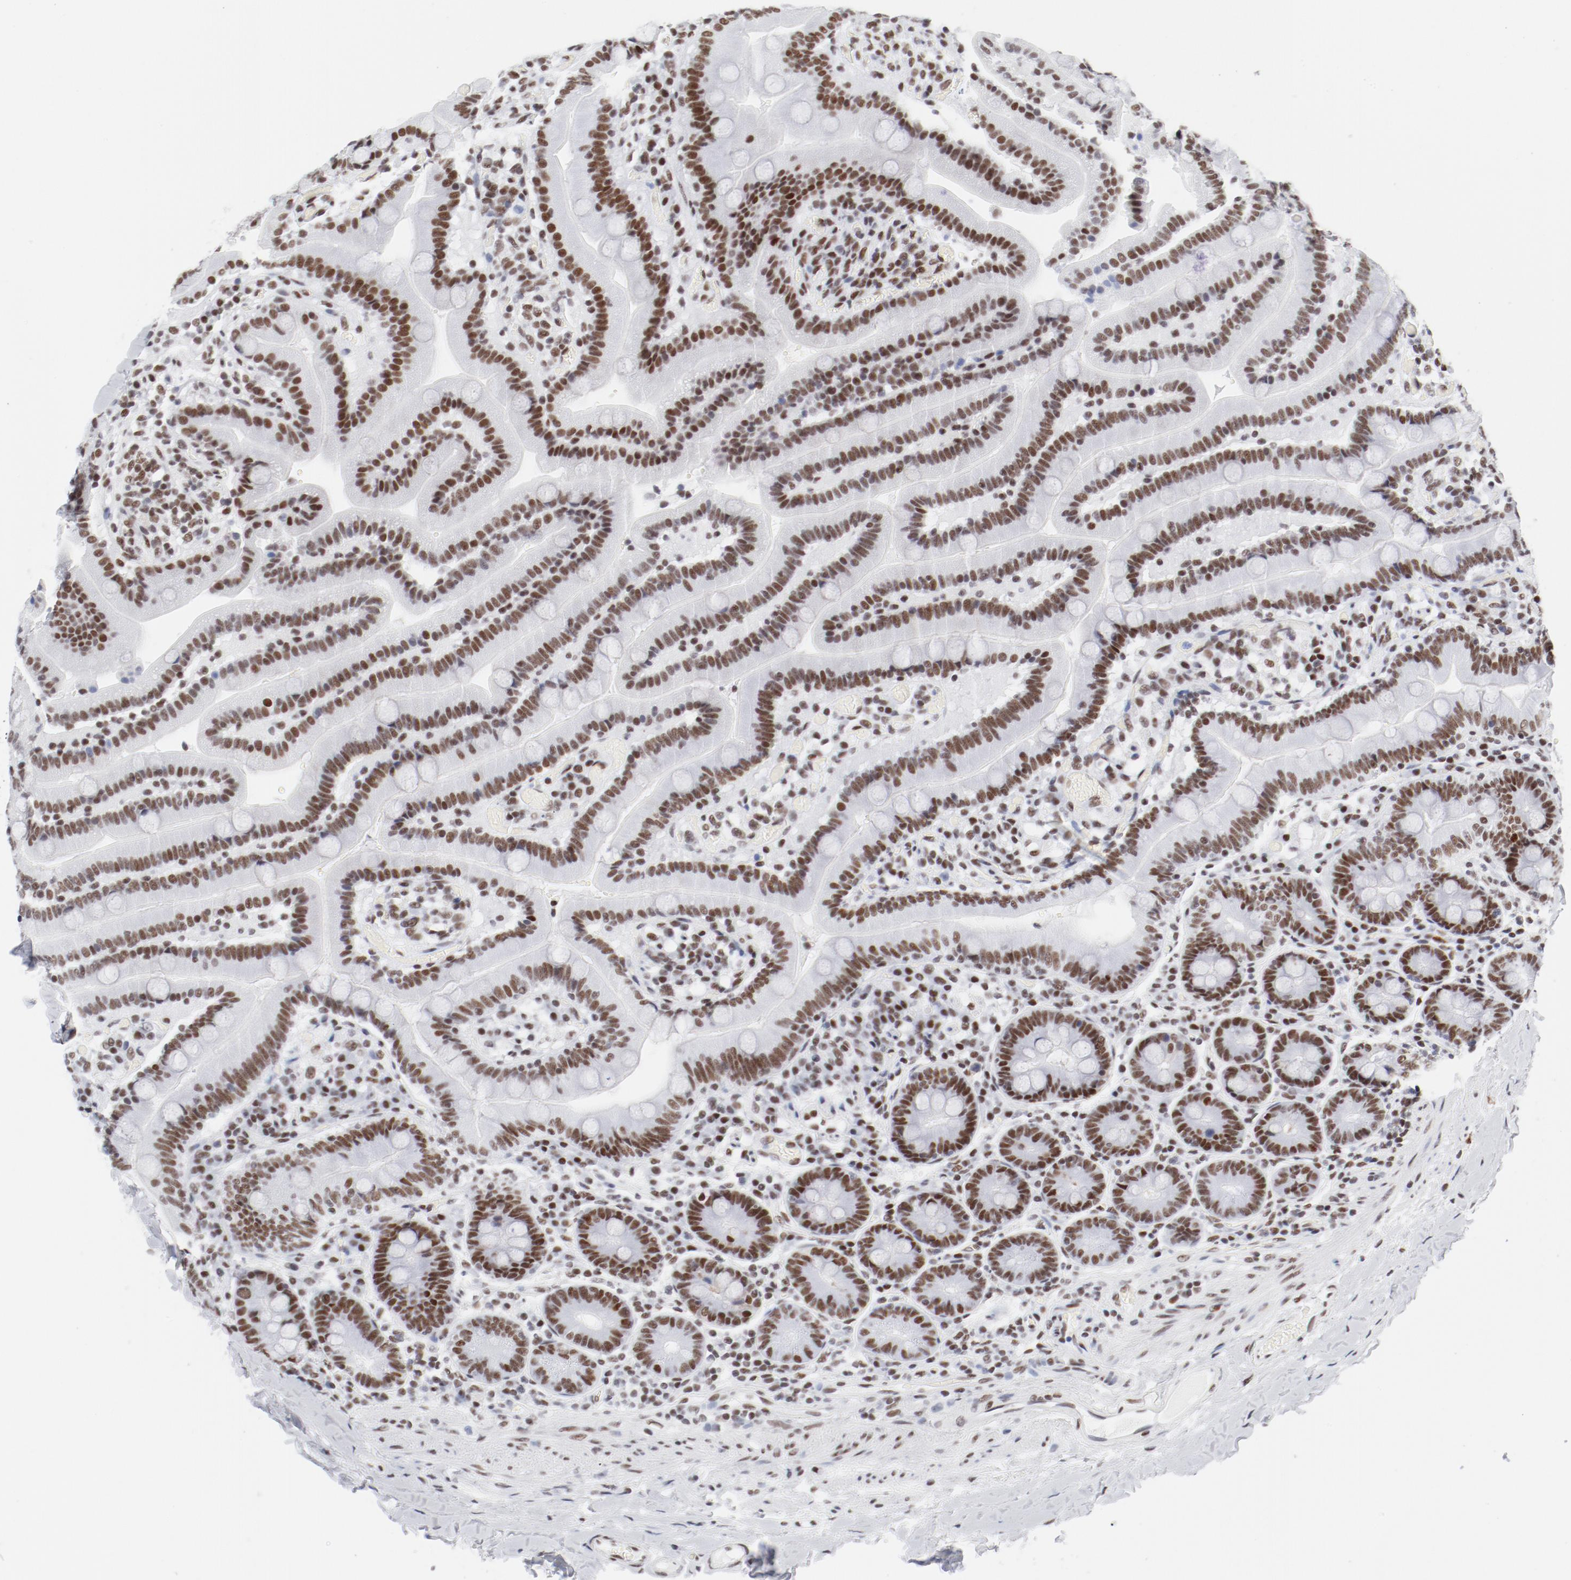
{"staining": {"intensity": "strong", "quantity": ">75%", "location": "nuclear"}, "tissue": "duodenum", "cell_type": "Glandular cells", "image_type": "normal", "snomed": [{"axis": "morphology", "description": "Normal tissue, NOS"}, {"axis": "topography", "description": "Duodenum"}], "caption": "Strong nuclear staining is identified in about >75% of glandular cells in normal duodenum. The staining is performed using DAB (3,3'-diaminobenzidine) brown chromogen to label protein expression. The nuclei are counter-stained blue using hematoxylin.", "gene": "ATF2", "patient": {"sex": "male", "age": 66}}